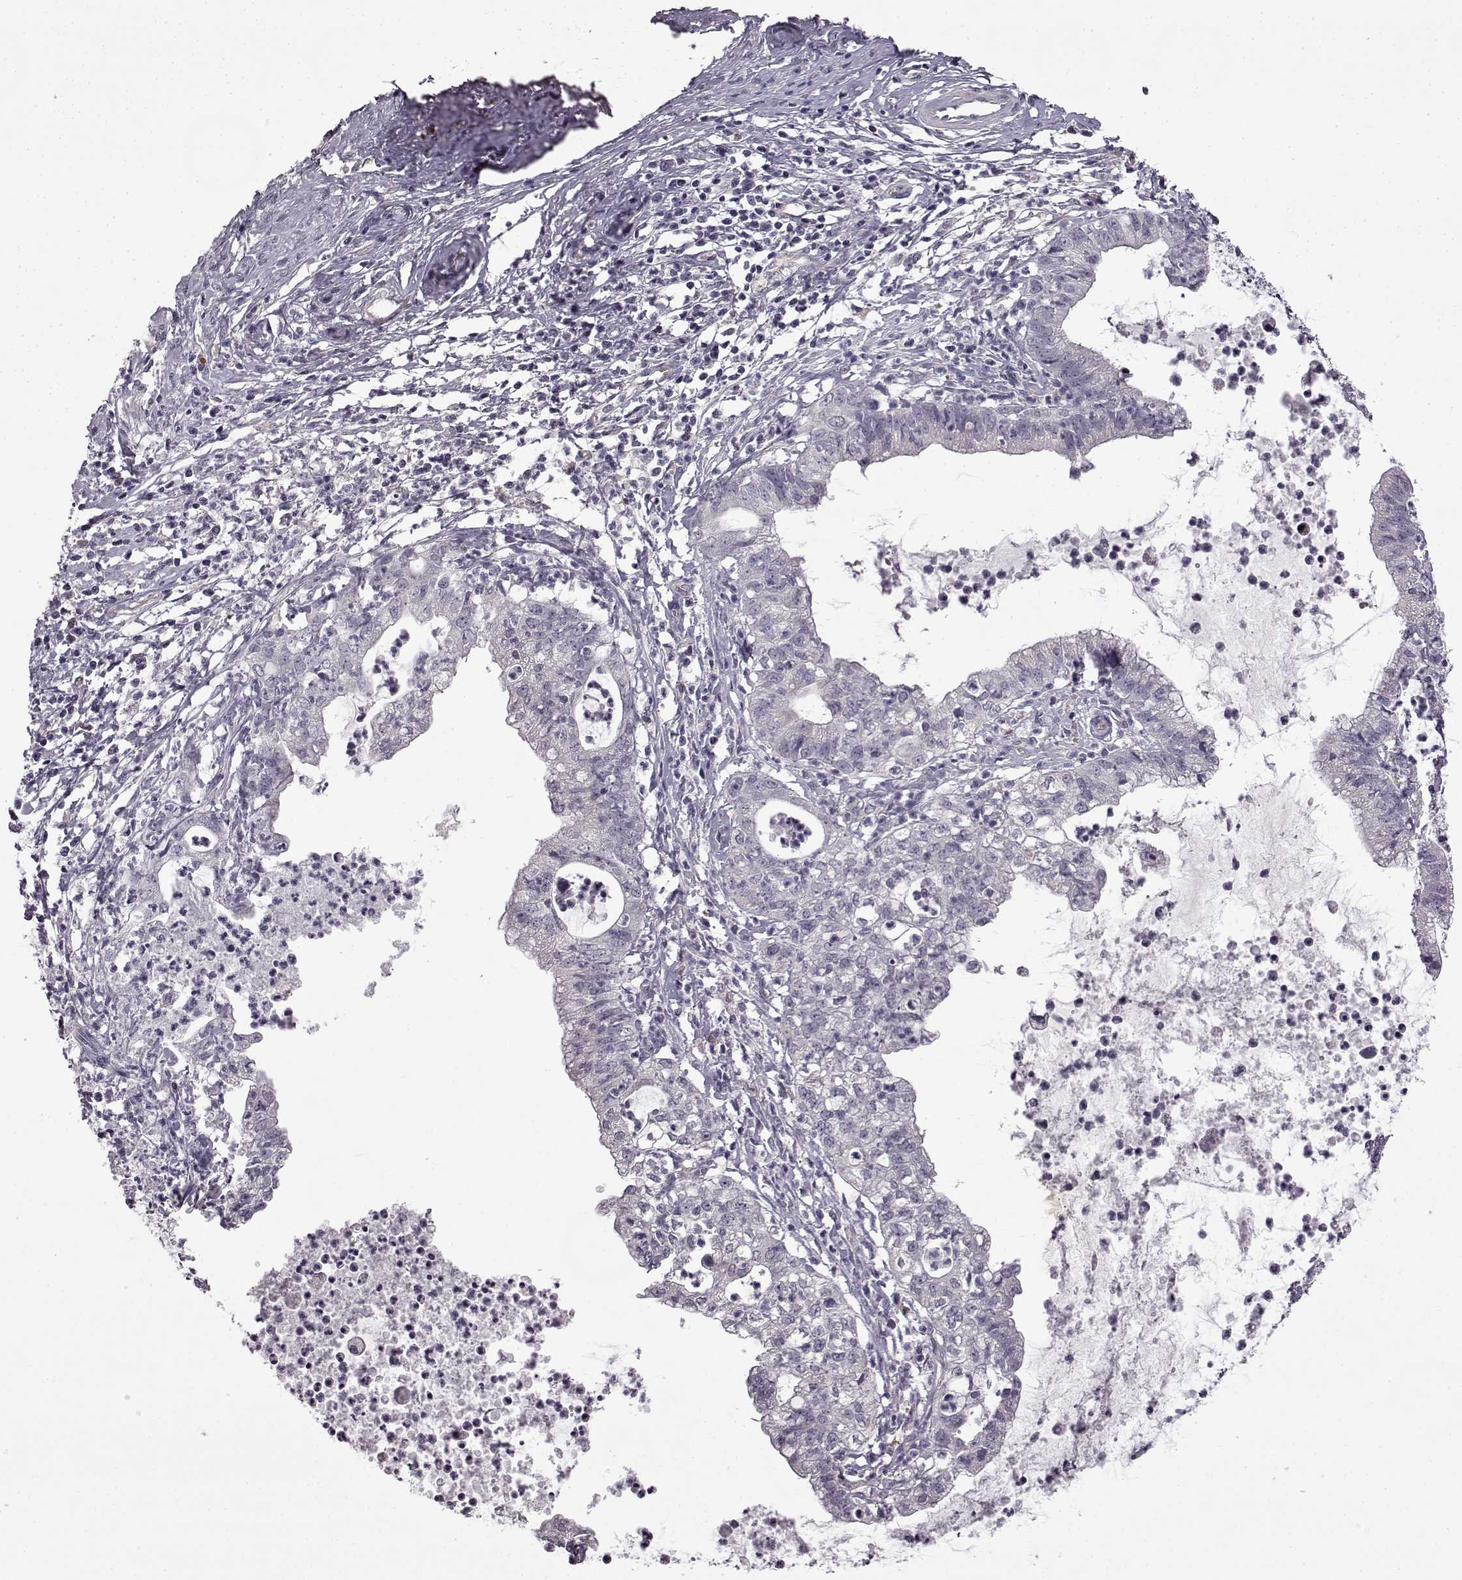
{"staining": {"intensity": "negative", "quantity": "none", "location": "none"}, "tissue": "cervical cancer", "cell_type": "Tumor cells", "image_type": "cancer", "snomed": [{"axis": "morphology", "description": "Normal tissue, NOS"}, {"axis": "morphology", "description": "Adenocarcinoma, NOS"}, {"axis": "topography", "description": "Cervix"}], "caption": "High power microscopy histopathology image of an immunohistochemistry micrograph of adenocarcinoma (cervical), revealing no significant staining in tumor cells.", "gene": "B3GNT6", "patient": {"sex": "female", "age": 38}}